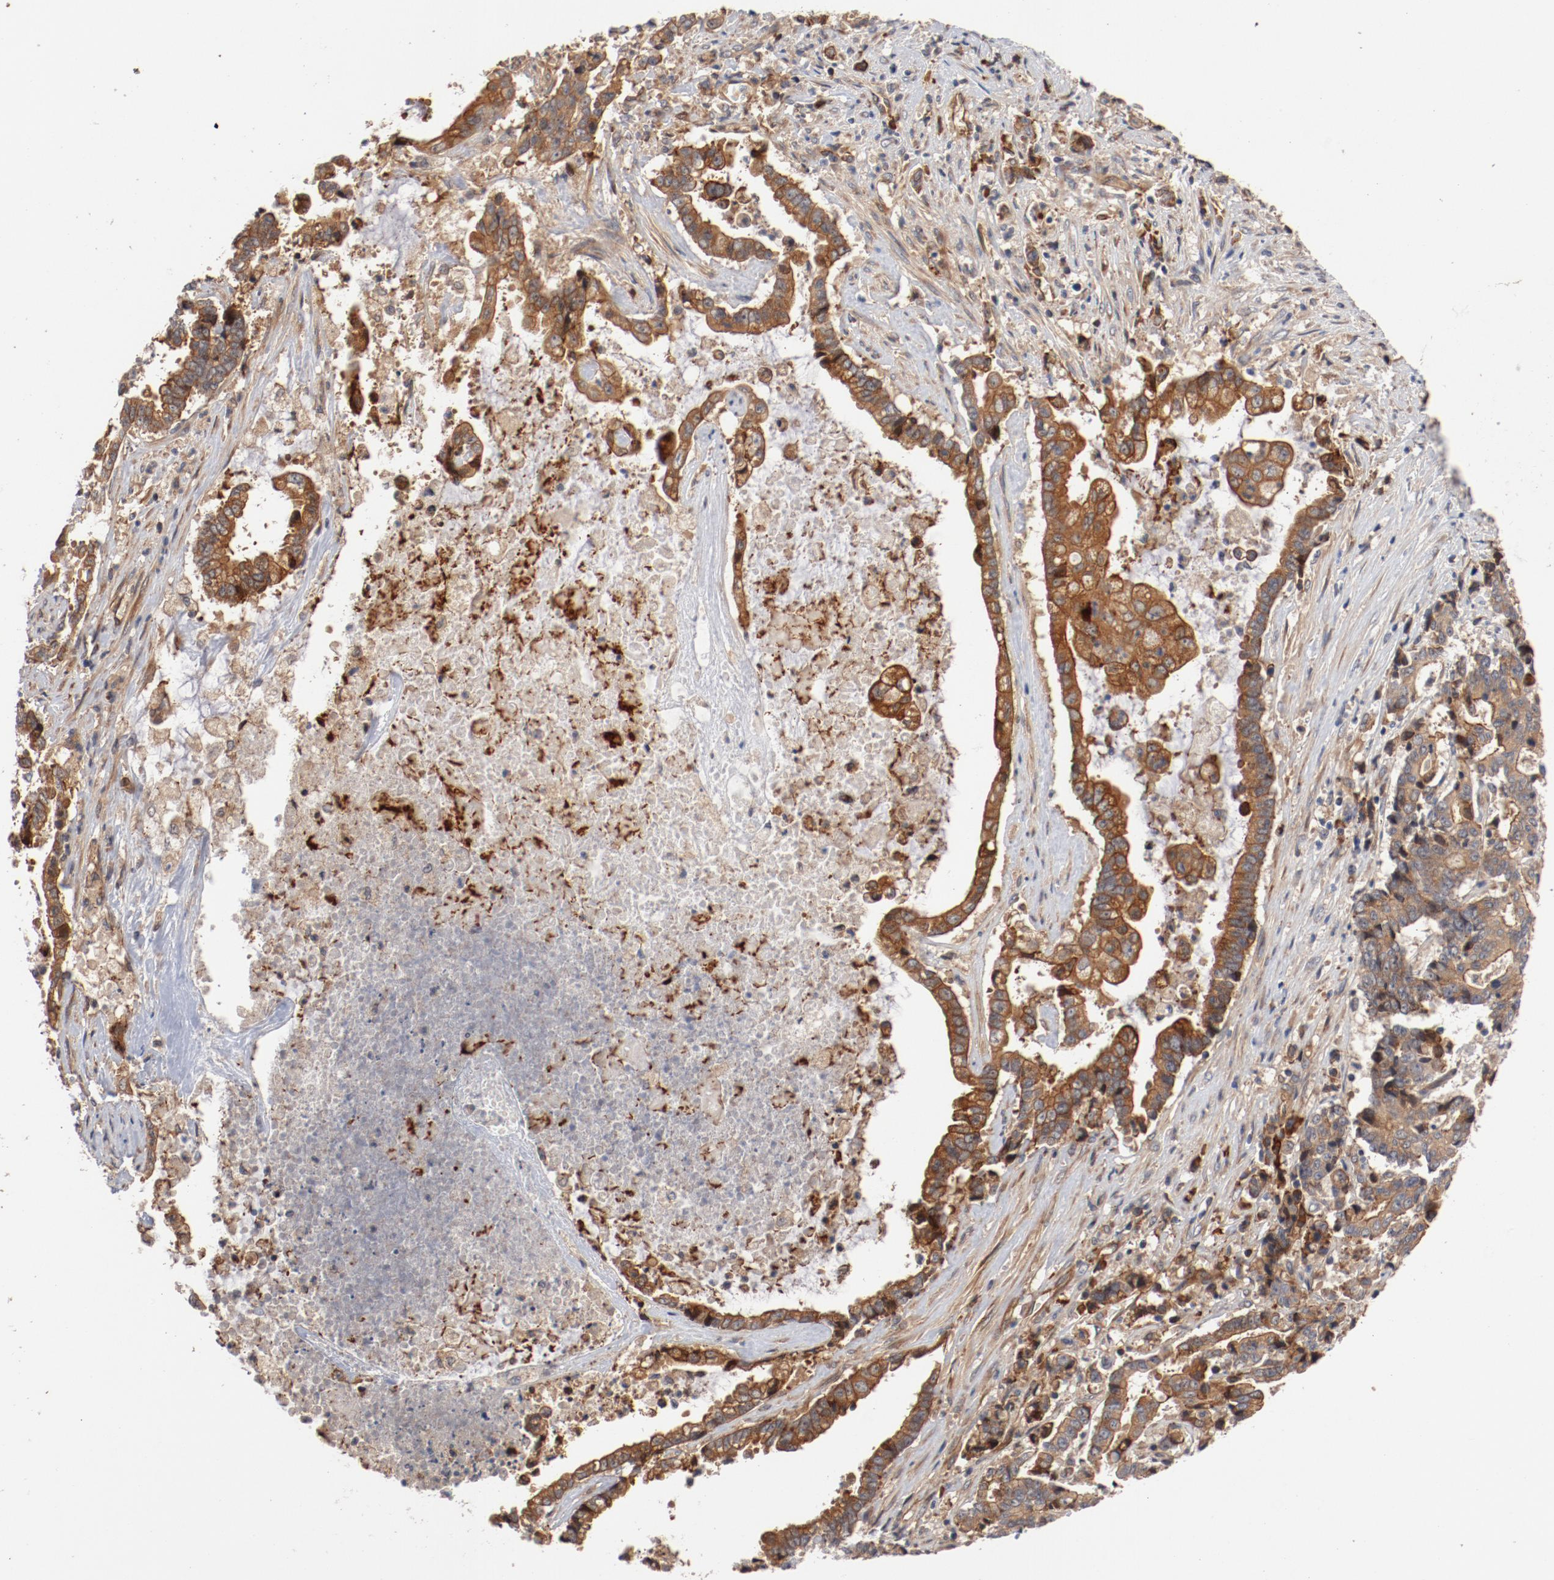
{"staining": {"intensity": "moderate", "quantity": ">75%", "location": "cytoplasmic/membranous"}, "tissue": "liver cancer", "cell_type": "Tumor cells", "image_type": "cancer", "snomed": [{"axis": "morphology", "description": "Cholangiocarcinoma"}, {"axis": "topography", "description": "Liver"}], "caption": "IHC staining of liver cancer, which reveals medium levels of moderate cytoplasmic/membranous positivity in approximately >75% of tumor cells indicating moderate cytoplasmic/membranous protein staining. The staining was performed using DAB (3,3'-diaminobenzidine) (brown) for protein detection and nuclei were counterstained in hematoxylin (blue).", "gene": "PITPNM2", "patient": {"sex": "male", "age": 57}}